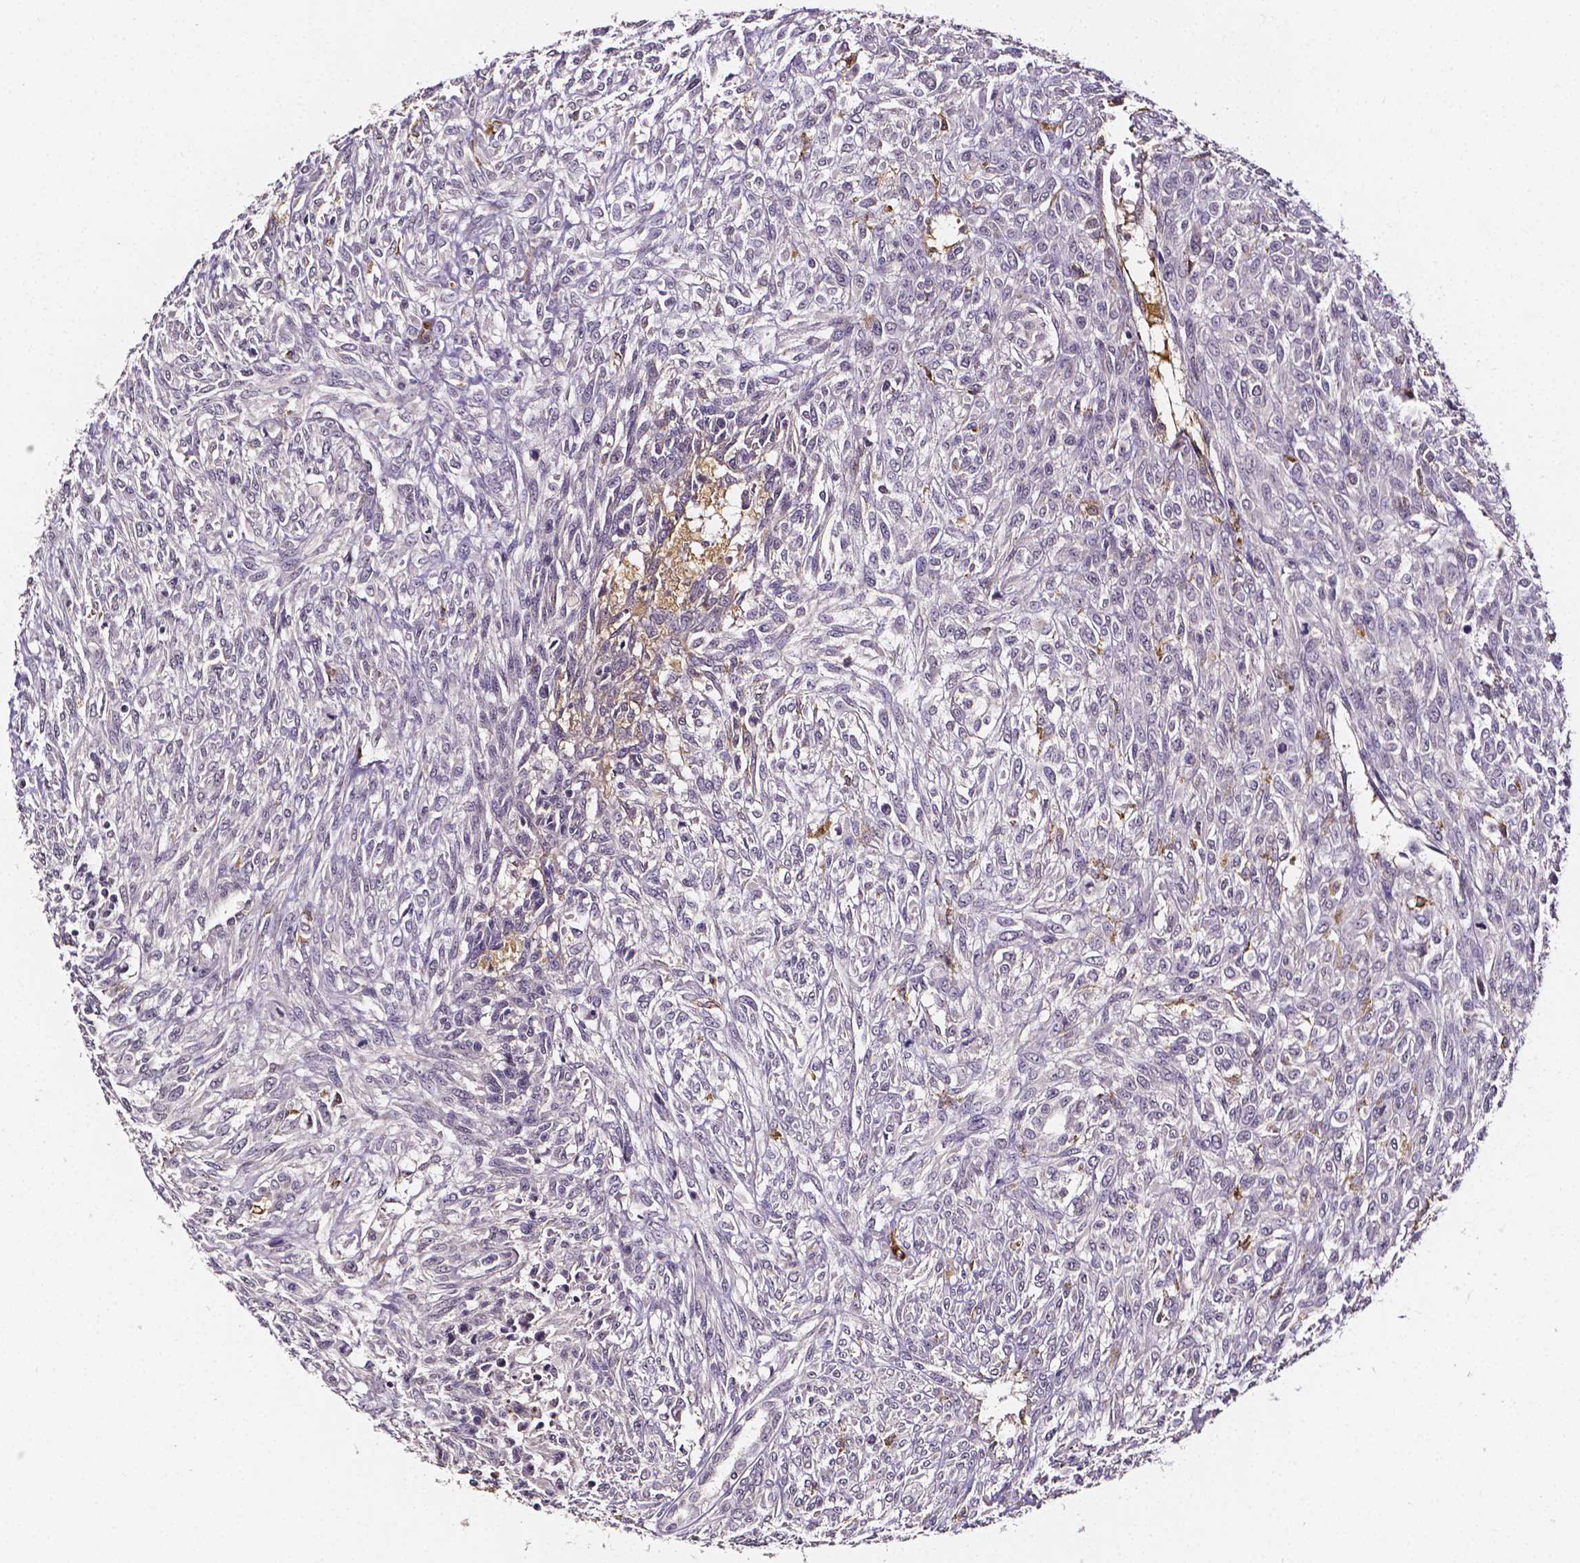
{"staining": {"intensity": "negative", "quantity": "none", "location": "none"}, "tissue": "renal cancer", "cell_type": "Tumor cells", "image_type": "cancer", "snomed": [{"axis": "morphology", "description": "Adenocarcinoma, NOS"}, {"axis": "topography", "description": "Kidney"}], "caption": "This is an IHC micrograph of human renal cancer (adenocarcinoma). There is no staining in tumor cells.", "gene": "NRGN", "patient": {"sex": "male", "age": 58}}